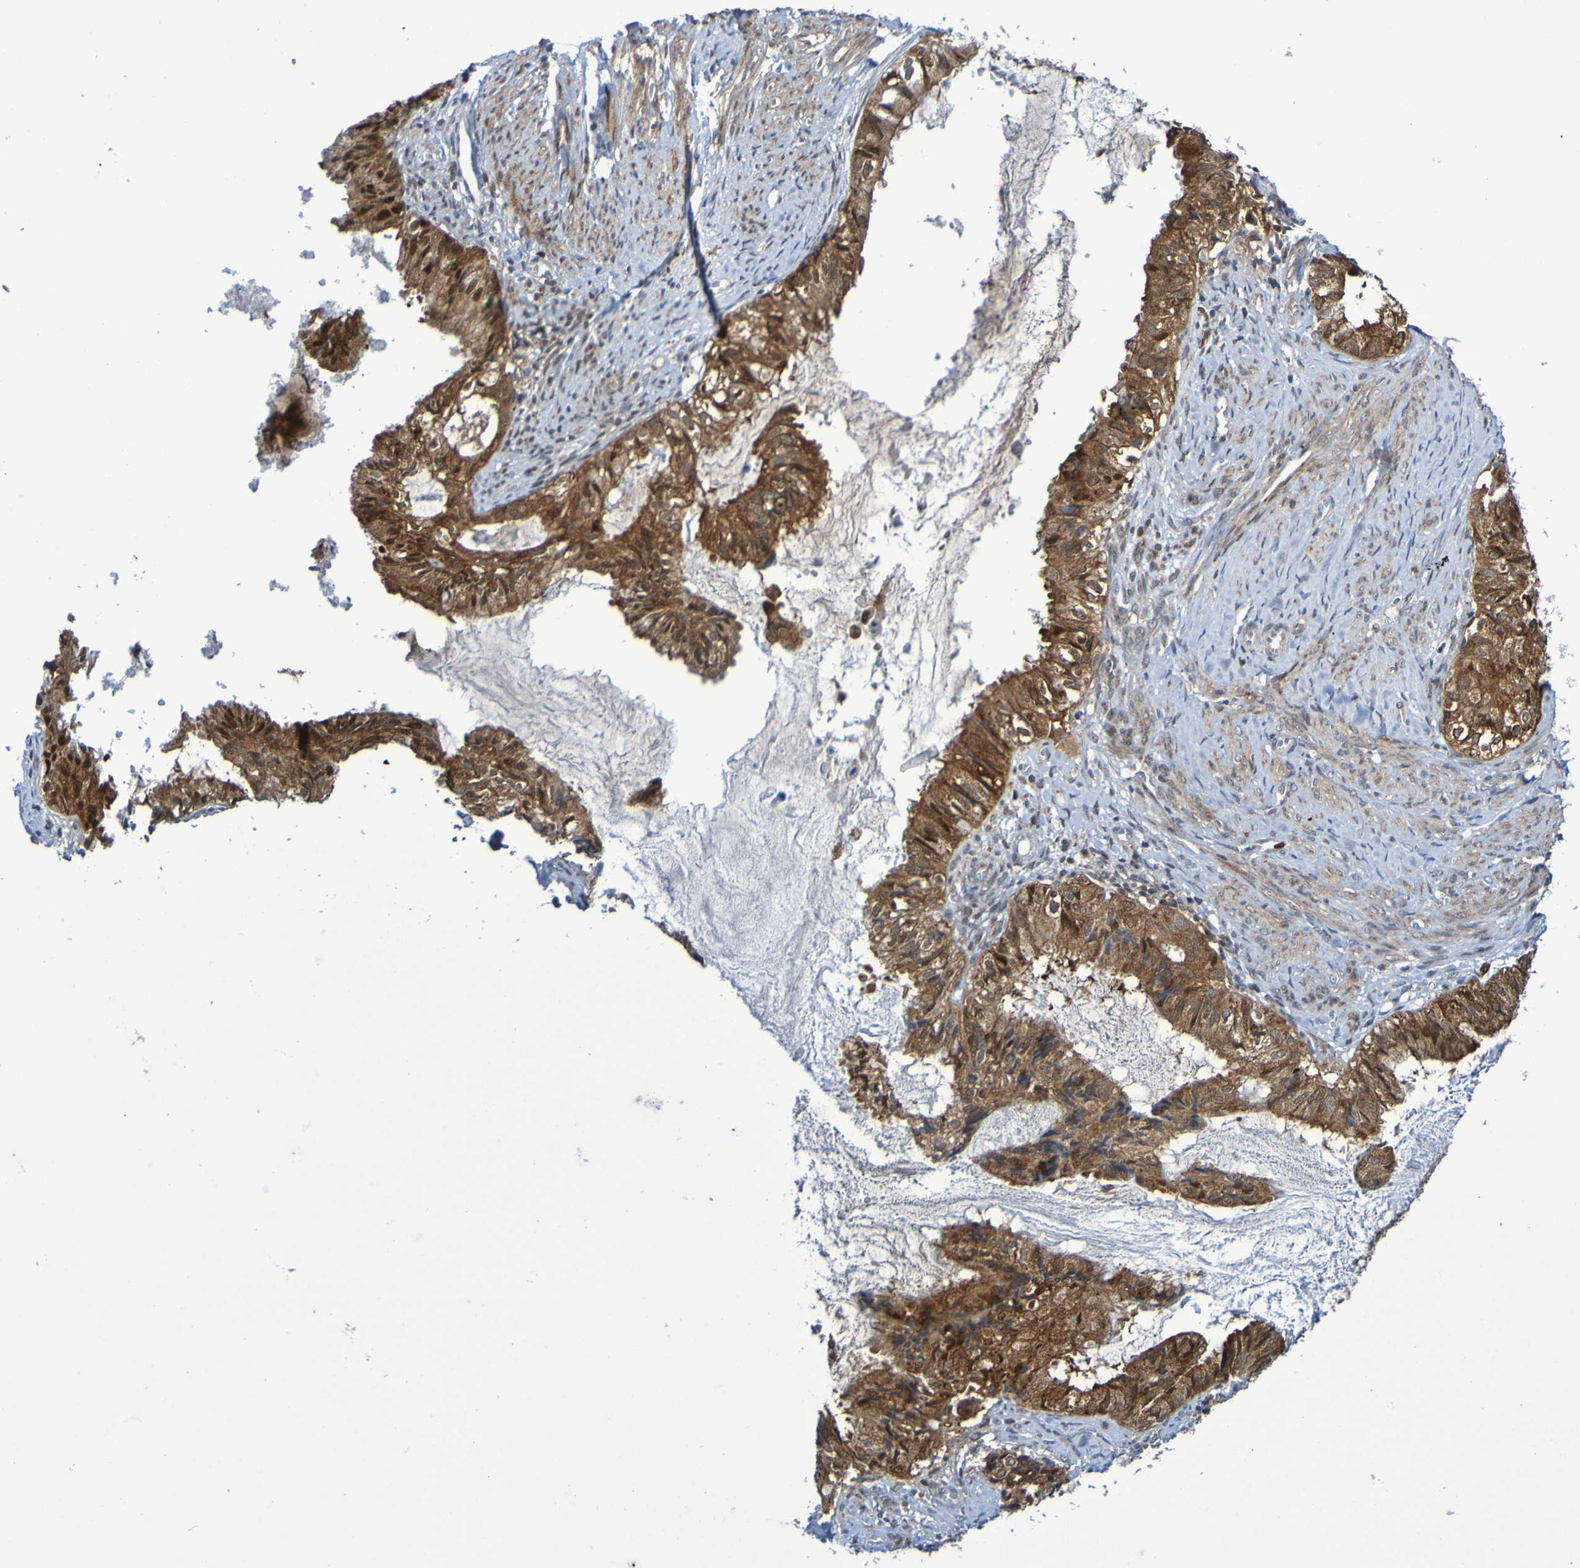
{"staining": {"intensity": "strong", "quantity": ">75%", "location": "cytoplasmic/membranous"}, "tissue": "cervical cancer", "cell_type": "Tumor cells", "image_type": "cancer", "snomed": [{"axis": "morphology", "description": "Normal tissue, NOS"}, {"axis": "morphology", "description": "Adenocarcinoma, NOS"}, {"axis": "topography", "description": "Cervix"}, {"axis": "topography", "description": "Endometrium"}], "caption": "Immunohistochemical staining of cervical adenocarcinoma demonstrates strong cytoplasmic/membranous protein expression in about >75% of tumor cells. (DAB = brown stain, brightfield microscopy at high magnification).", "gene": "ATIC", "patient": {"sex": "female", "age": 86}}